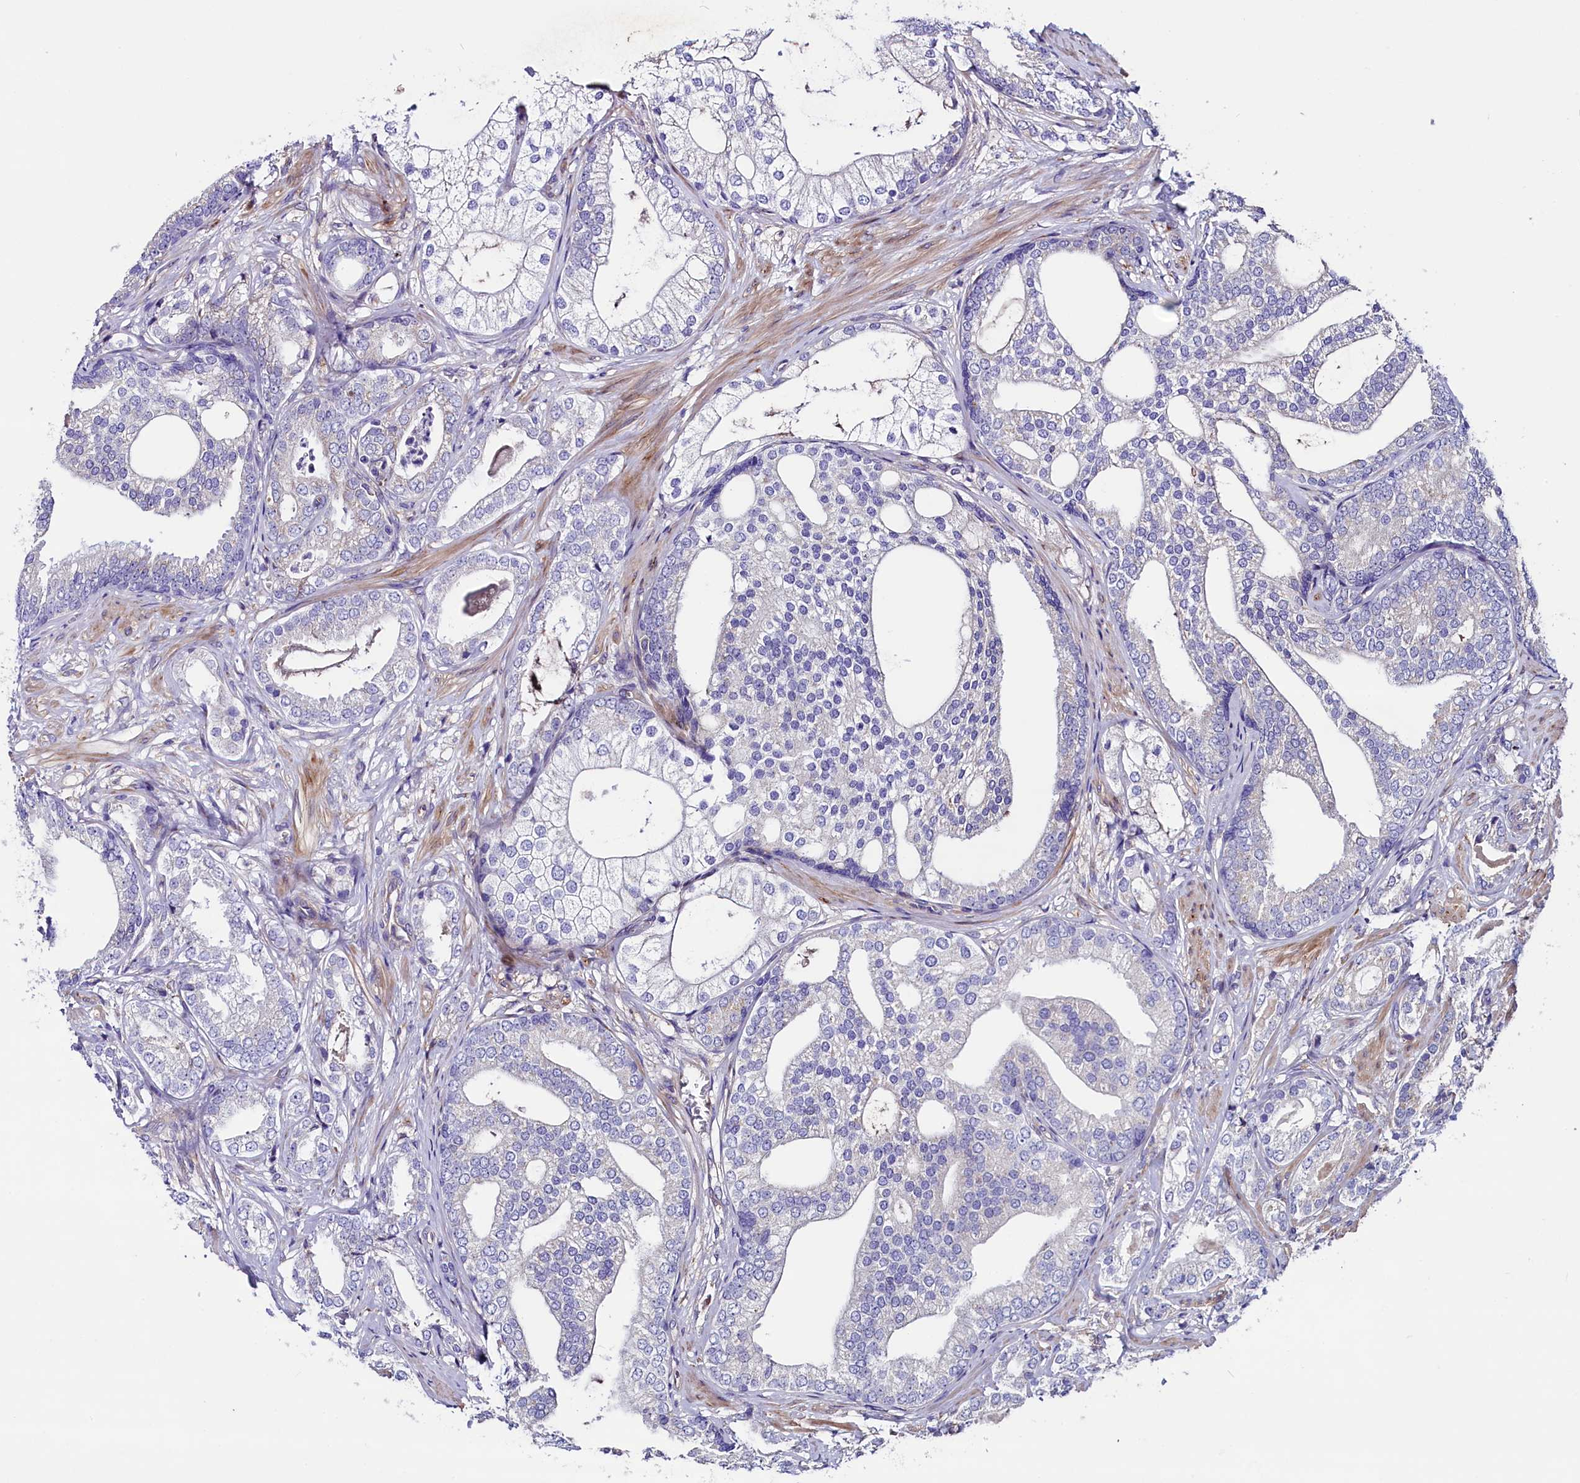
{"staining": {"intensity": "negative", "quantity": "none", "location": "none"}, "tissue": "prostate cancer", "cell_type": "Tumor cells", "image_type": "cancer", "snomed": [{"axis": "morphology", "description": "Adenocarcinoma, High grade"}, {"axis": "topography", "description": "Prostate"}], "caption": "DAB immunohistochemical staining of prostate cancer demonstrates no significant expression in tumor cells. (Brightfield microscopy of DAB immunohistochemistry (IHC) at high magnification).", "gene": "GPR108", "patient": {"sex": "male", "age": 60}}